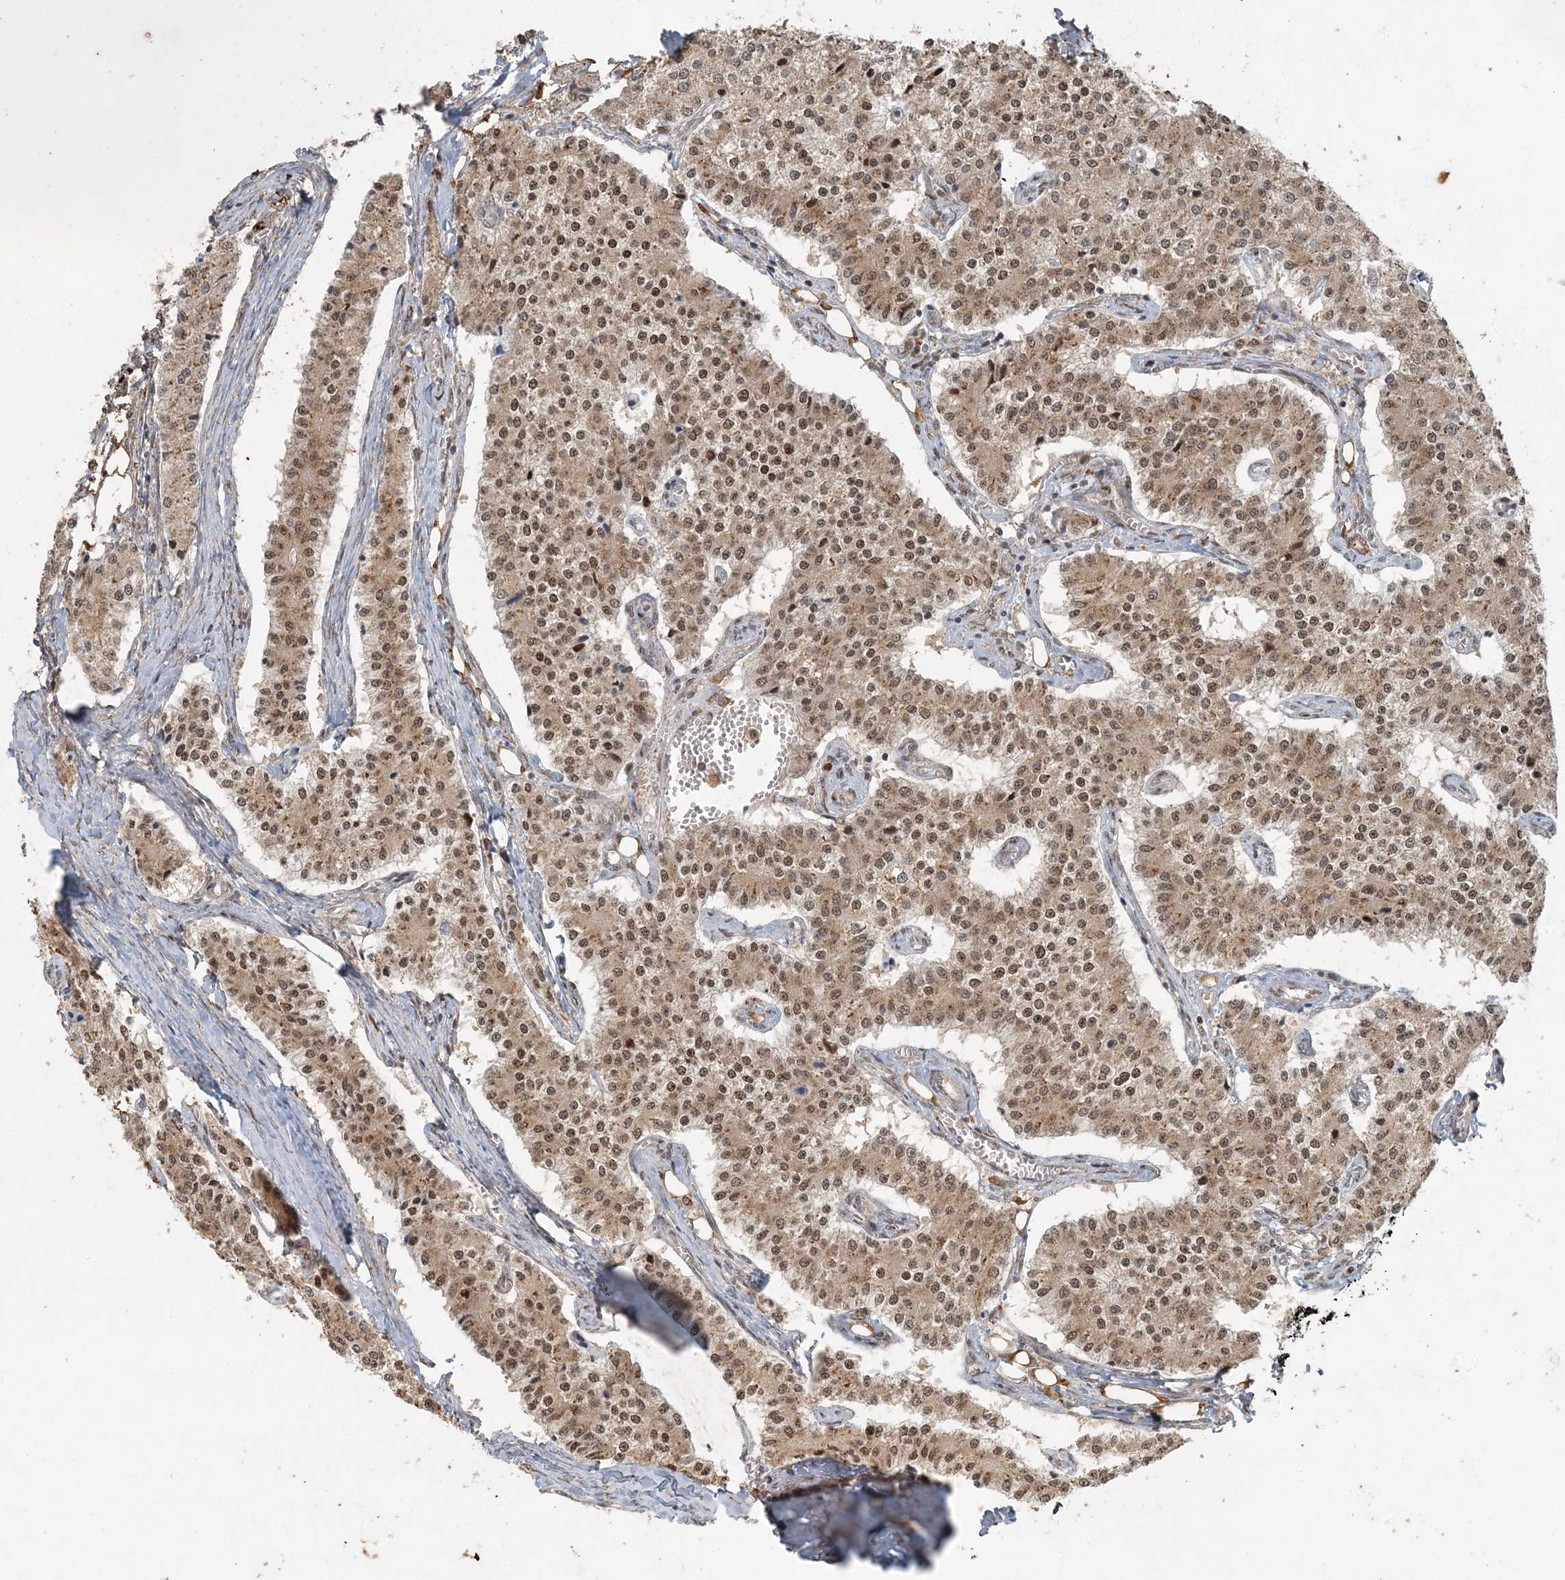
{"staining": {"intensity": "moderate", "quantity": ">75%", "location": "cytoplasmic/membranous,nuclear"}, "tissue": "carcinoid", "cell_type": "Tumor cells", "image_type": "cancer", "snomed": [{"axis": "morphology", "description": "Carcinoid, malignant, NOS"}, {"axis": "topography", "description": "Colon"}], "caption": "The micrograph demonstrates immunohistochemical staining of carcinoid. There is moderate cytoplasmic/membranous and nuclear expression is appreciated in about >75% of tumor cells.", "gene": "AK9", "patient": {"sex": "female", "age": 52}}